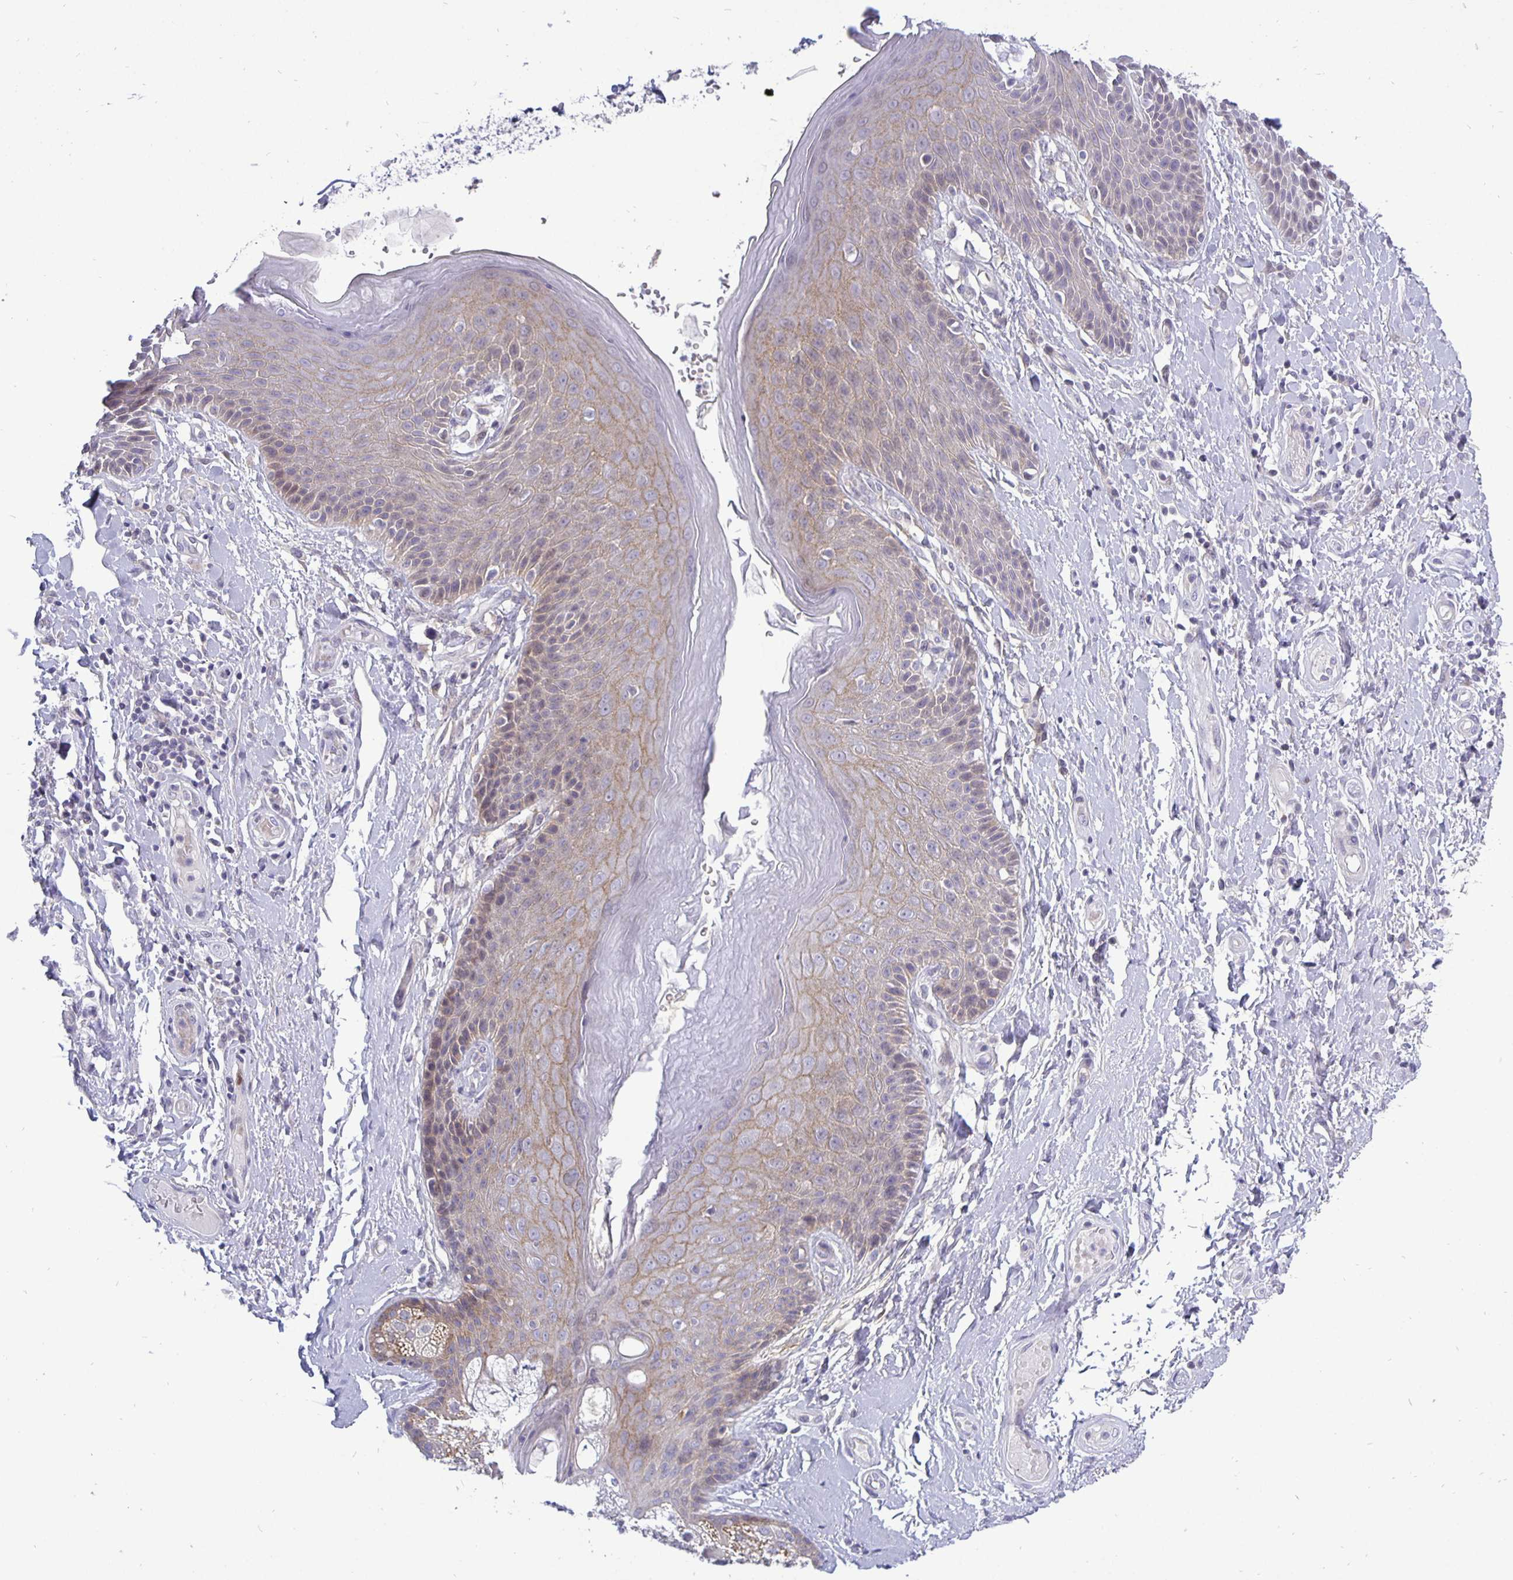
{"staining": {"intensity": "weak", "quantity": "<25%", "location": "cytoplasmic/membranous"}, "tissue": "skin", "cell_type": "Epidermal cells", "image_type": "normal", "snomed": [{"axis": "morphology", "description": "Normal tissue, NOS"}, {"axis": "topography", "description": "Anal"}, {"axis": "topography", "description": "Peripheral nerve tissue"}], "caption": "Protein analysis of normal skin exhibits no significant staining in epidermal cells. (DAB (3,3'-diaminobenzidine) immunohistochemistry, high magnification).", "gene": "ERBB2", "patient": {"sex": "male", "age": 51}}